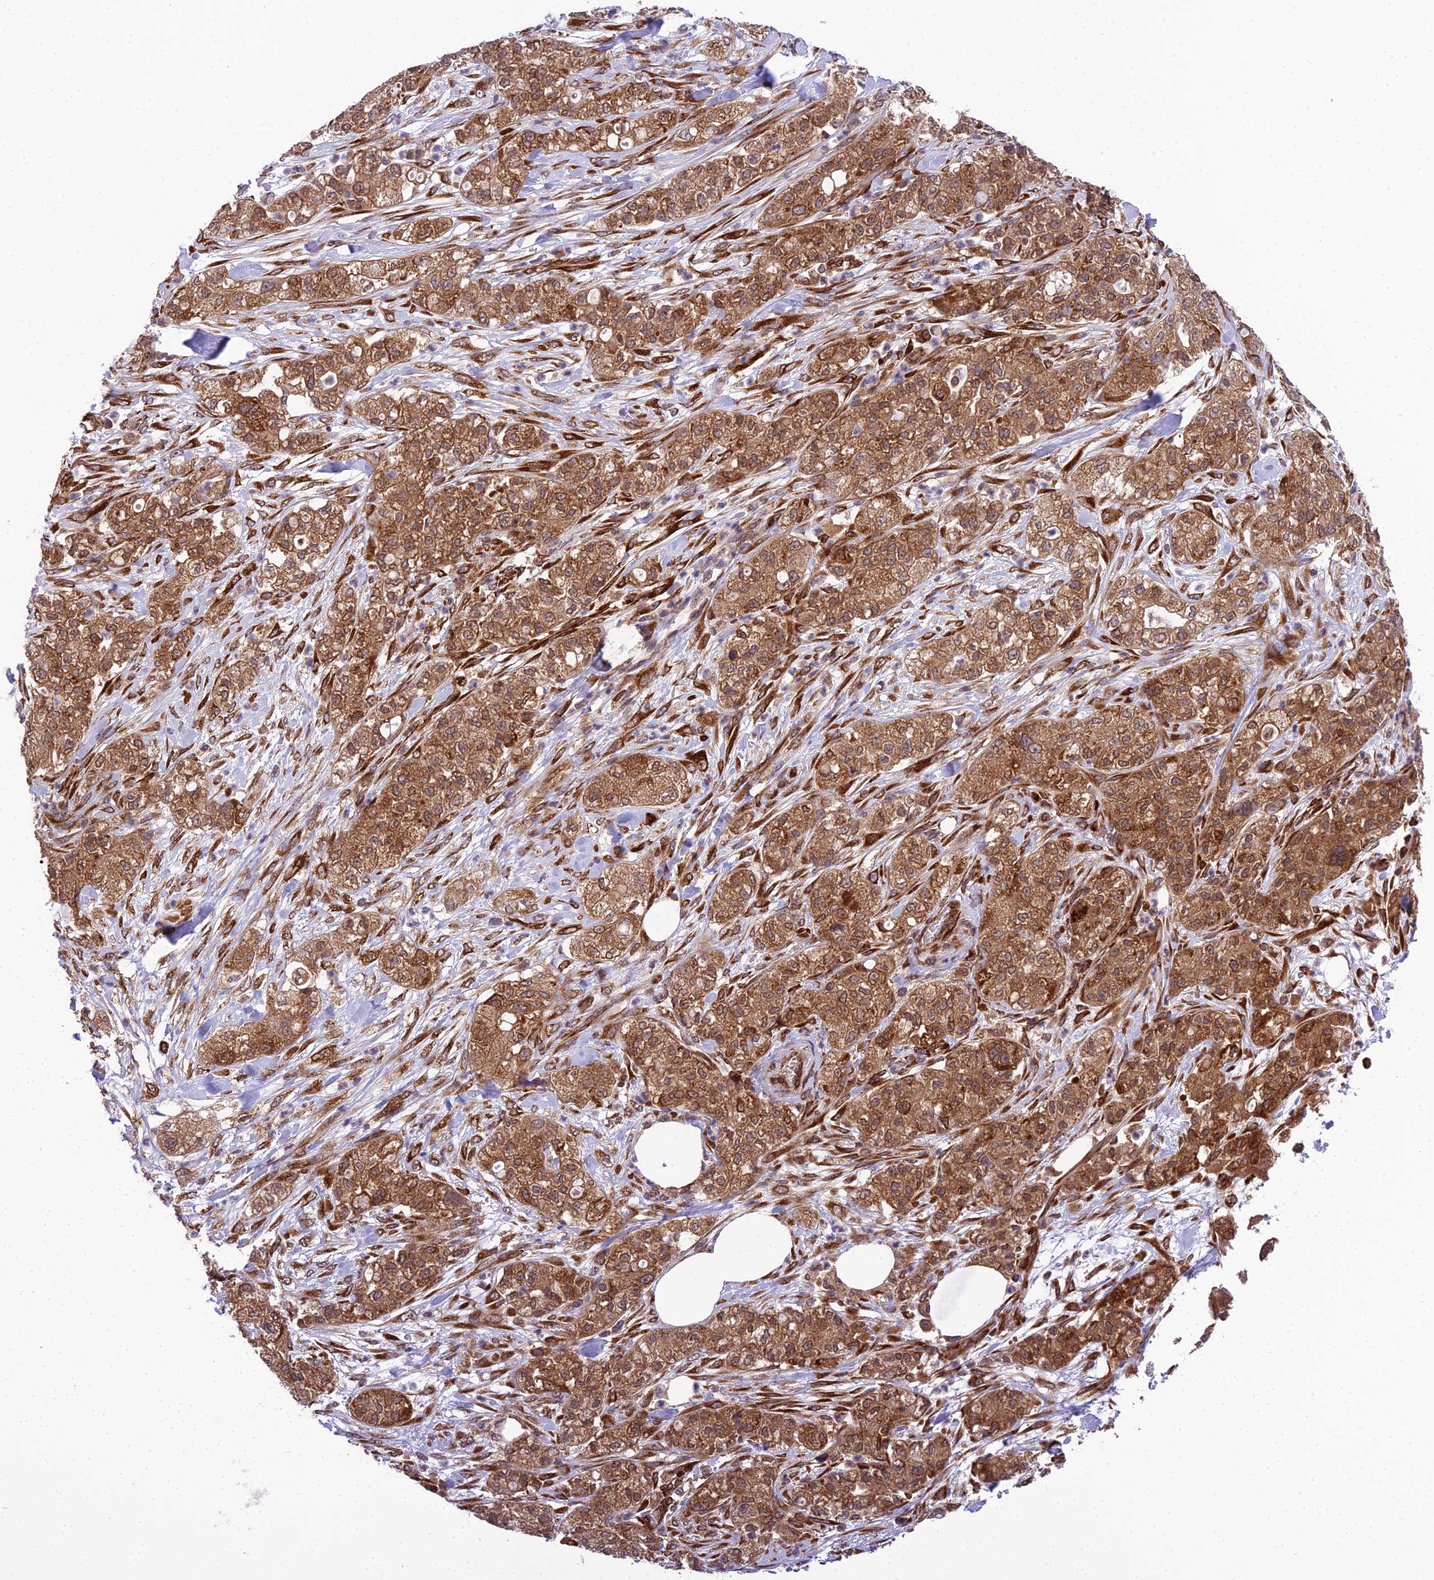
{"staining": {"intensity": "strong", "quantity": ">75%", "location": "cytoplasmic/membranous"}, "tissue": "pancreatic cancer", "cell_type": "Tumor cells", "image_type": "cancer", "snomed": [{"axis": "morphology", "description": "Adenocarcinoma, NOS"}, {"axis": "topography", "description": "Pancreas"}], "caption": "The photomicrograph displays staining of pancreatic adenocarcinoma, revealing strong cytoplasmic/membranous protein staining (brown color) within tumor cells.", "gene": "DHCR7", "patient": {"sex": "female", "age": 78}}